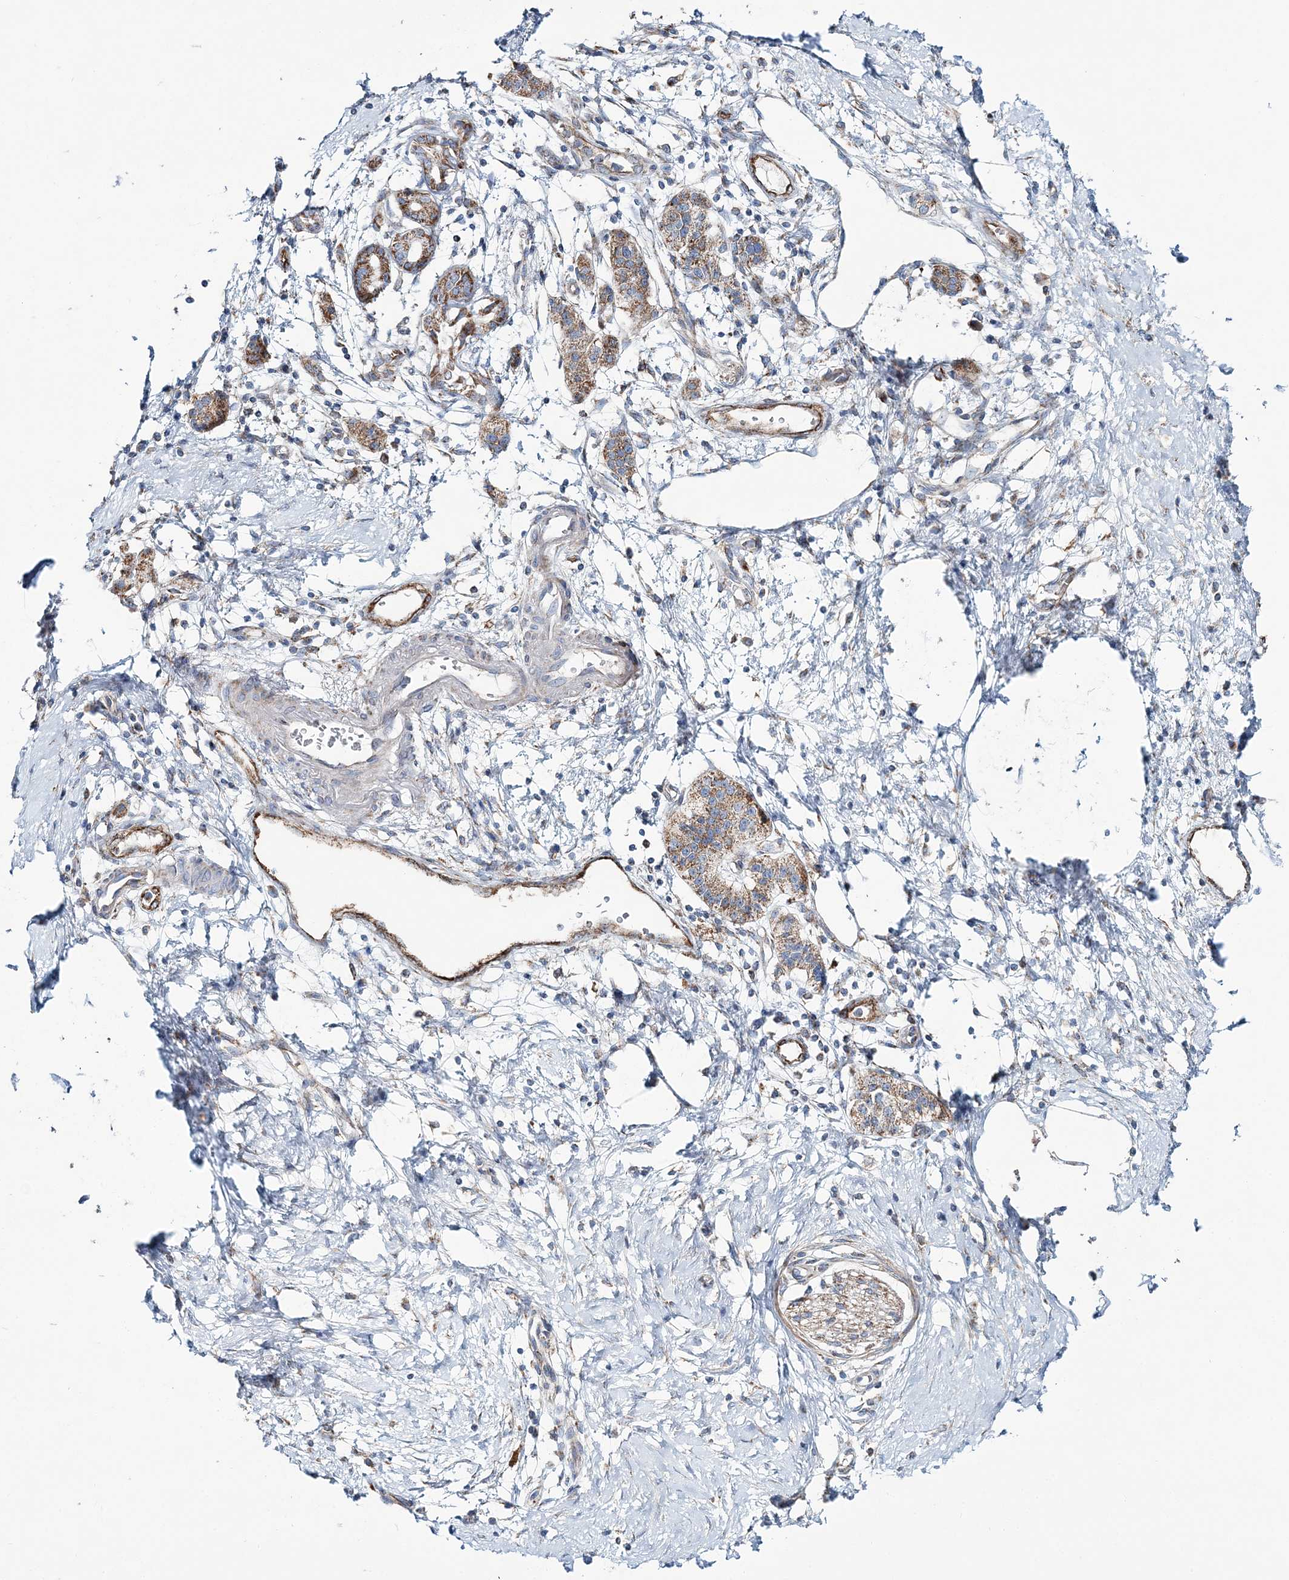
{"staining": {"intensity": "moderate", "quantity": ">75%", "location": "cytoplasmic/membranous"}, "tissue": "pancreatic cancer", "cell_type": "Tumor cells", "image_type": "cancer", "snomed": [{"axis": "morphology", "description": "Adenocarcinoma, NOS"}, {"axis": "topography", "description": "Pancreas"}], "caption": "Immunohistochemistry (IHC) (DAB) staining of pancreatic cancer (adenocarcinoma) shows moderate cytoplasmic/membranous protein expression in about >75% of tumor cells. (brown staining indicates protein expression, while blue staining denotes nuclei).", "gene": "ARHGAP6", "patient": {"sex": "male", "age": 50}}